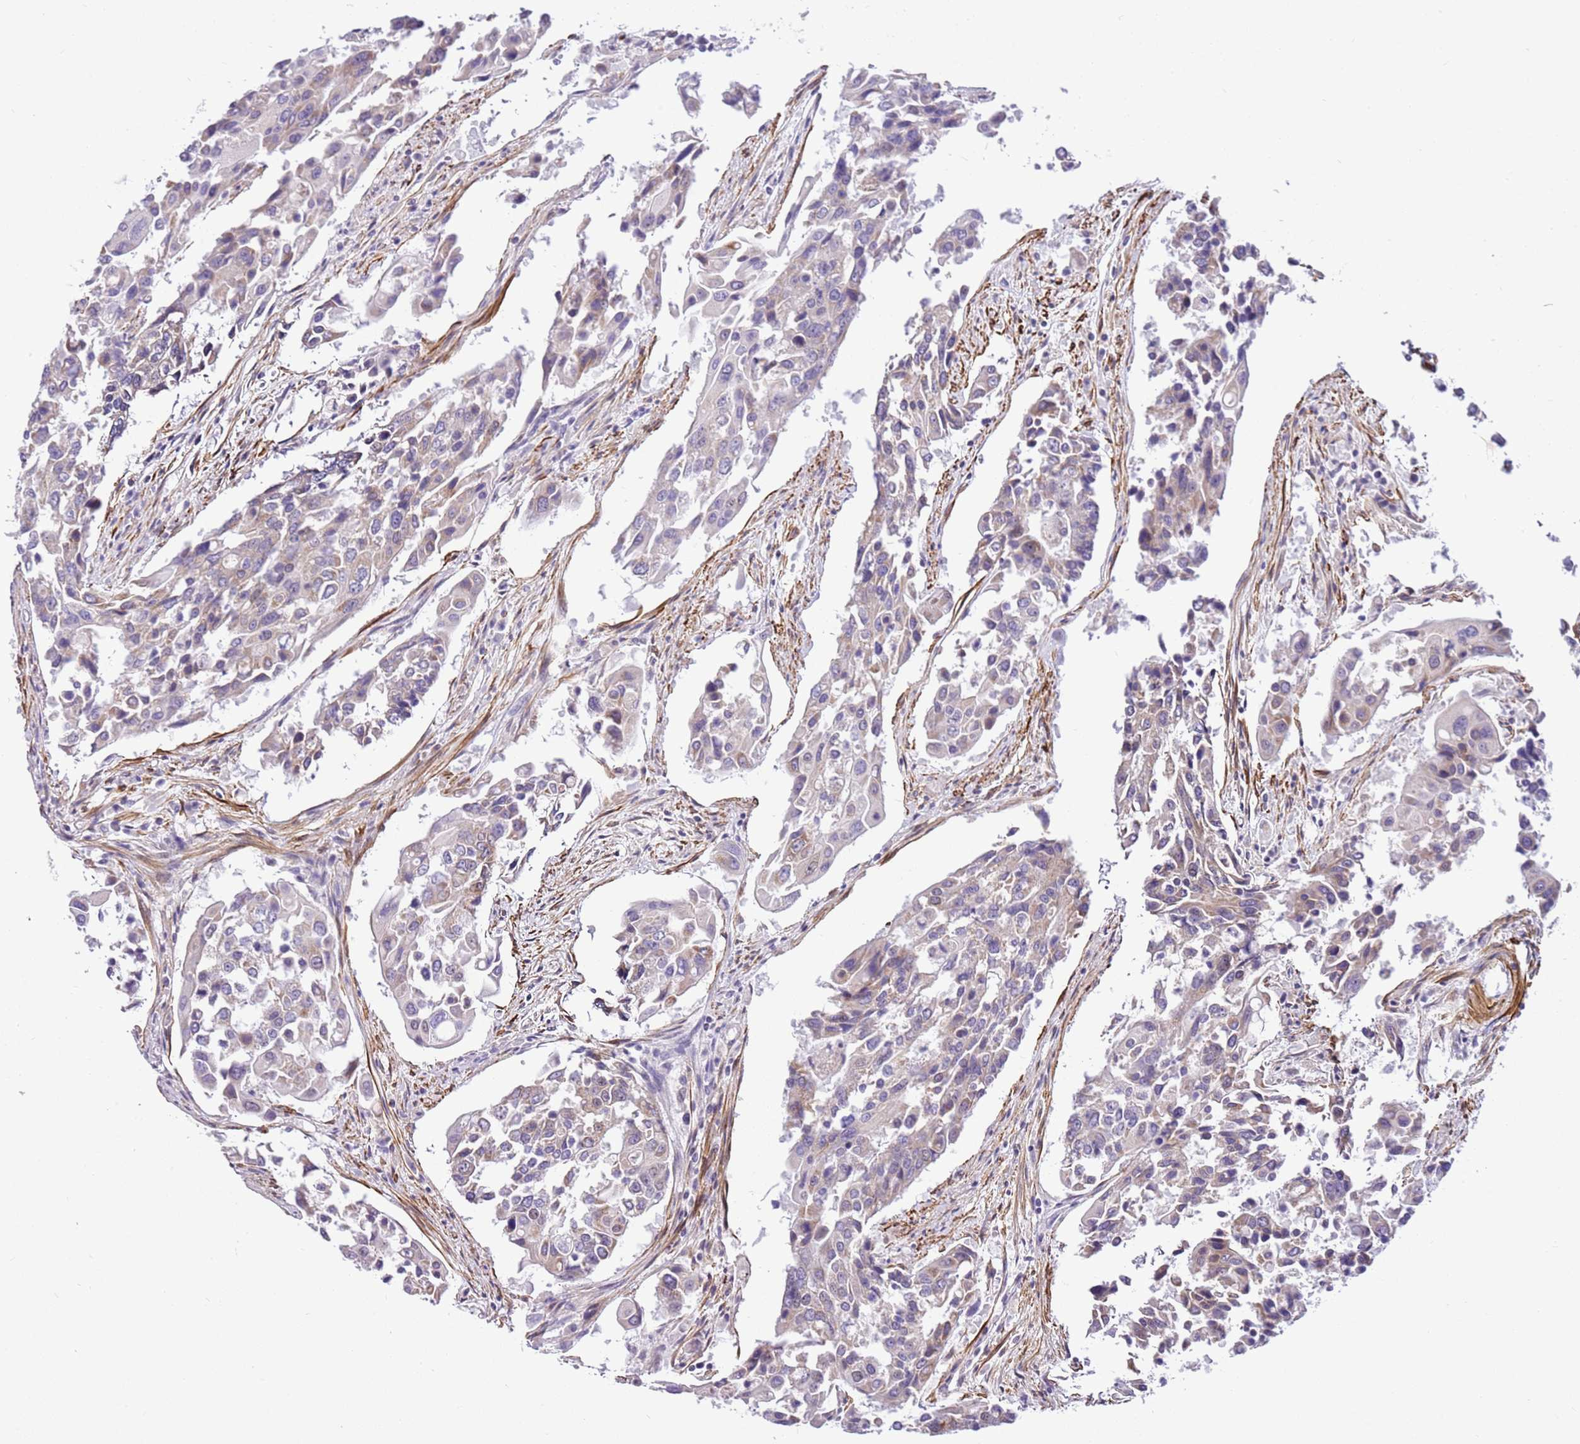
{"staining": {"intensity": "weak", "quantity": "<25%", "location": "cytoplasmic/membranous,nuclear"}, "tissue": "colorectal cancer", "cell_type": "Tumor cells", "image_type": "cancer", "snomed": [{"axis": "morphology", "description": "Adenocarcinoma, NOS"}, {"axis": "topography", "description": "Colon"}], "caption": "A high-resolution photomicrograph shows immunohistochemistry (IHC) staining of colorectal adenocarcinoma, which demonstrates no significant positivity in tumor cells. (Stains: DAB immunohistochemistry with hematoxylin counter stain, Microscopy: brightfield microscopy at high magnification).", "gene": "SMIM4", "patient": {"sex": "male", "age": 77}}